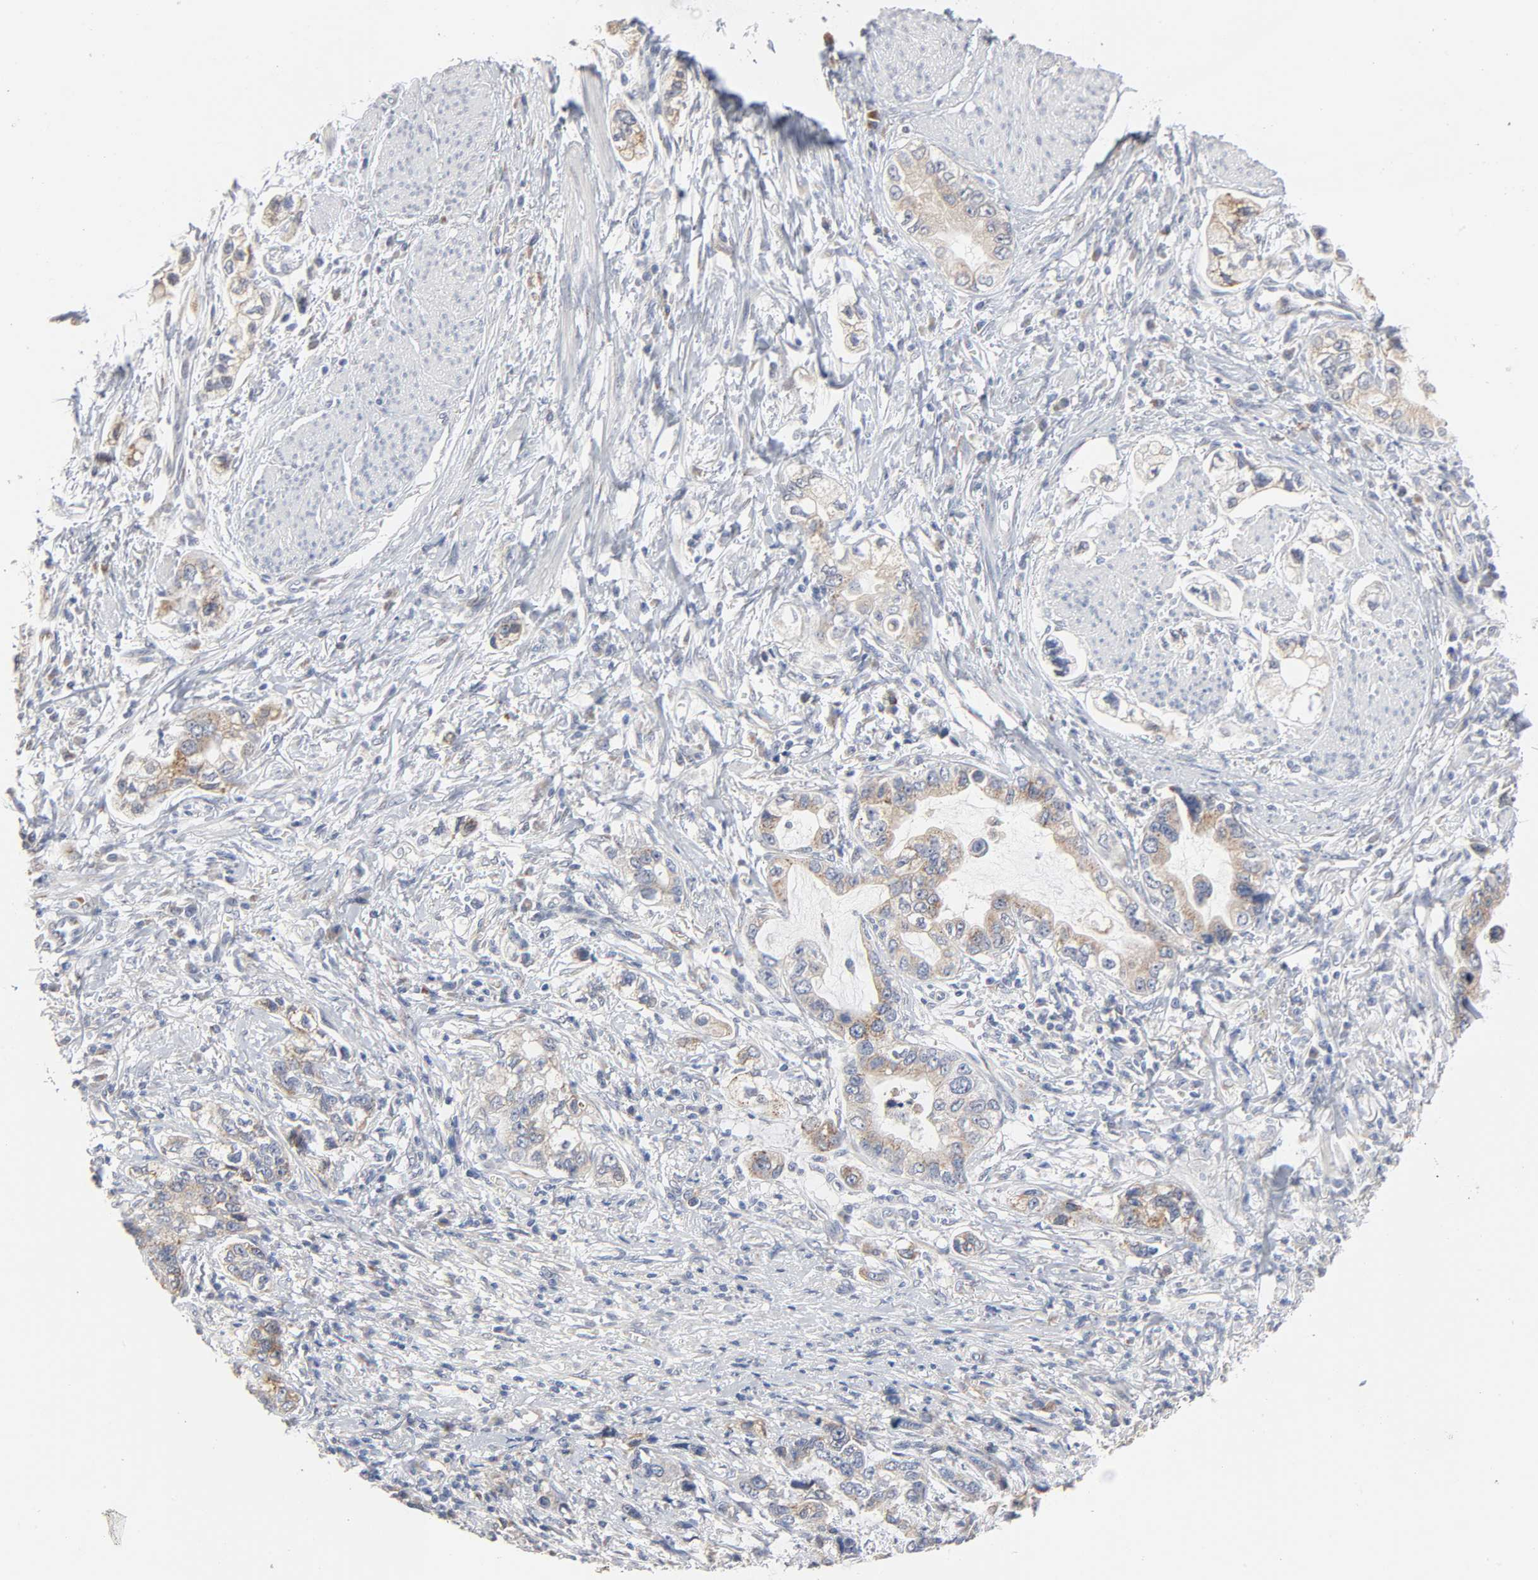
{"staining": {"intensity": "moderate", "quantity": "25%-75%", "location": "cytoplasmic/membranous"}, "tissue": "stomach cancer", "cell_type": "Tumor cells", "image_type": "cancer", "snomed": [{"axis": "morphology", "description": "Adenocarcinoma, NOS"}, {"axis": "topography", "description": "Stomach, lower"}], "caption": "Immunohistochemistry (IHC) of human stomach cancer reveals medium levels of moderate cytoplasmic/membranous positivity in about 25%-75% of tumor cells. (DAB IHC with brightfield microscopy, high magnification).", "gene": "AK7", "patient": {"sex": "female", "age": 93}}